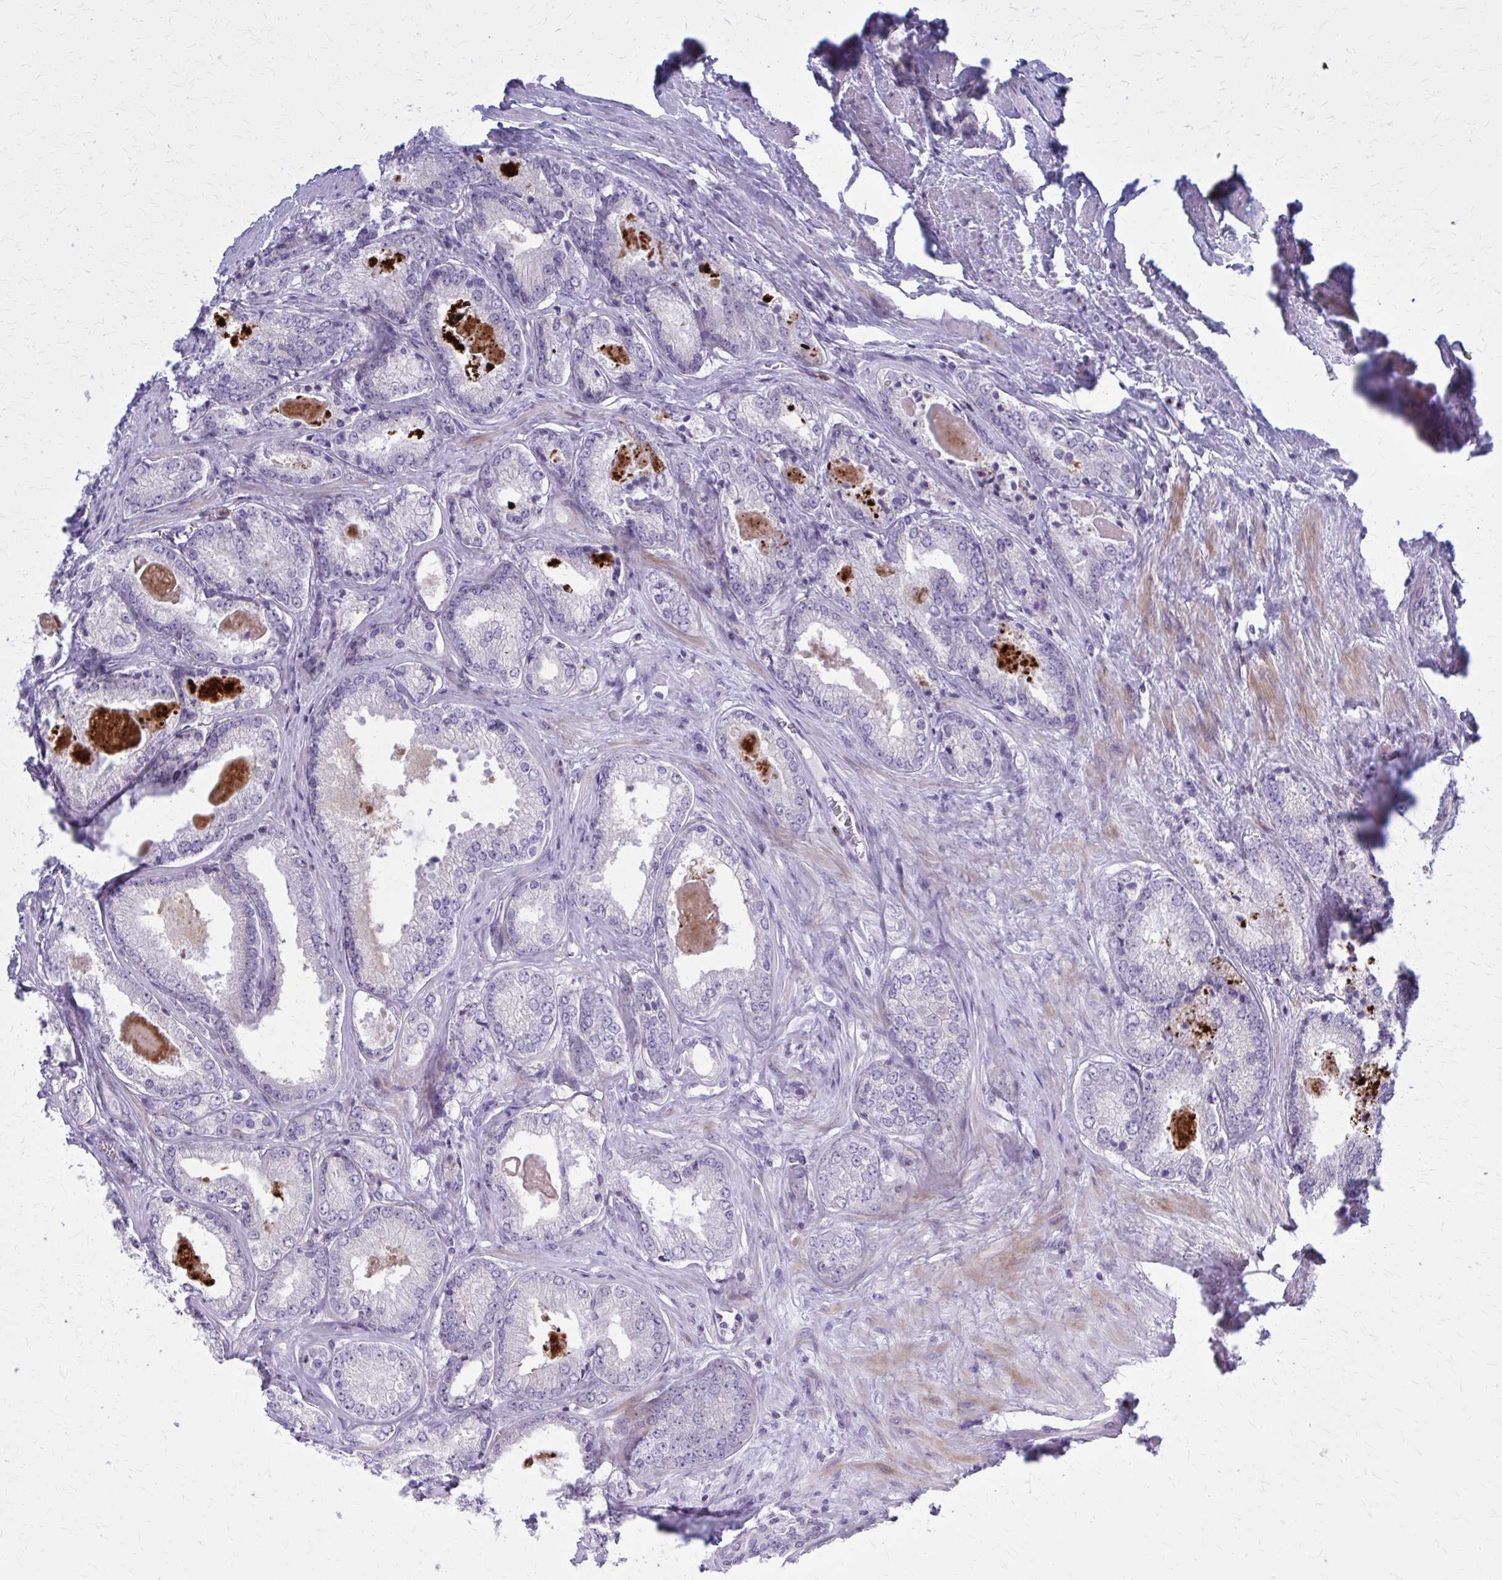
{"staining": {"intensity": "negative", "quantity": "none", "location": "none"}, "tissue": "prostate cancer", "cell_type": "Tumor cells", "image_type": "cancer", "snomed": [{"axis": "morphology", "description": "Adenocarcinoma, NOS"}, {"axis": "morphology", "description": "Adenocarcinoma, Low grade"}, {"axis": "topography", "description": "Prostate"}], "caption": "Immunohistochemistry (IHC) of low-grade adenocarcinoma (prostate) reveals no positivity in tumor cells.", "gene": "PEDS1", "patient": {"sex": "male", "age": 68}}